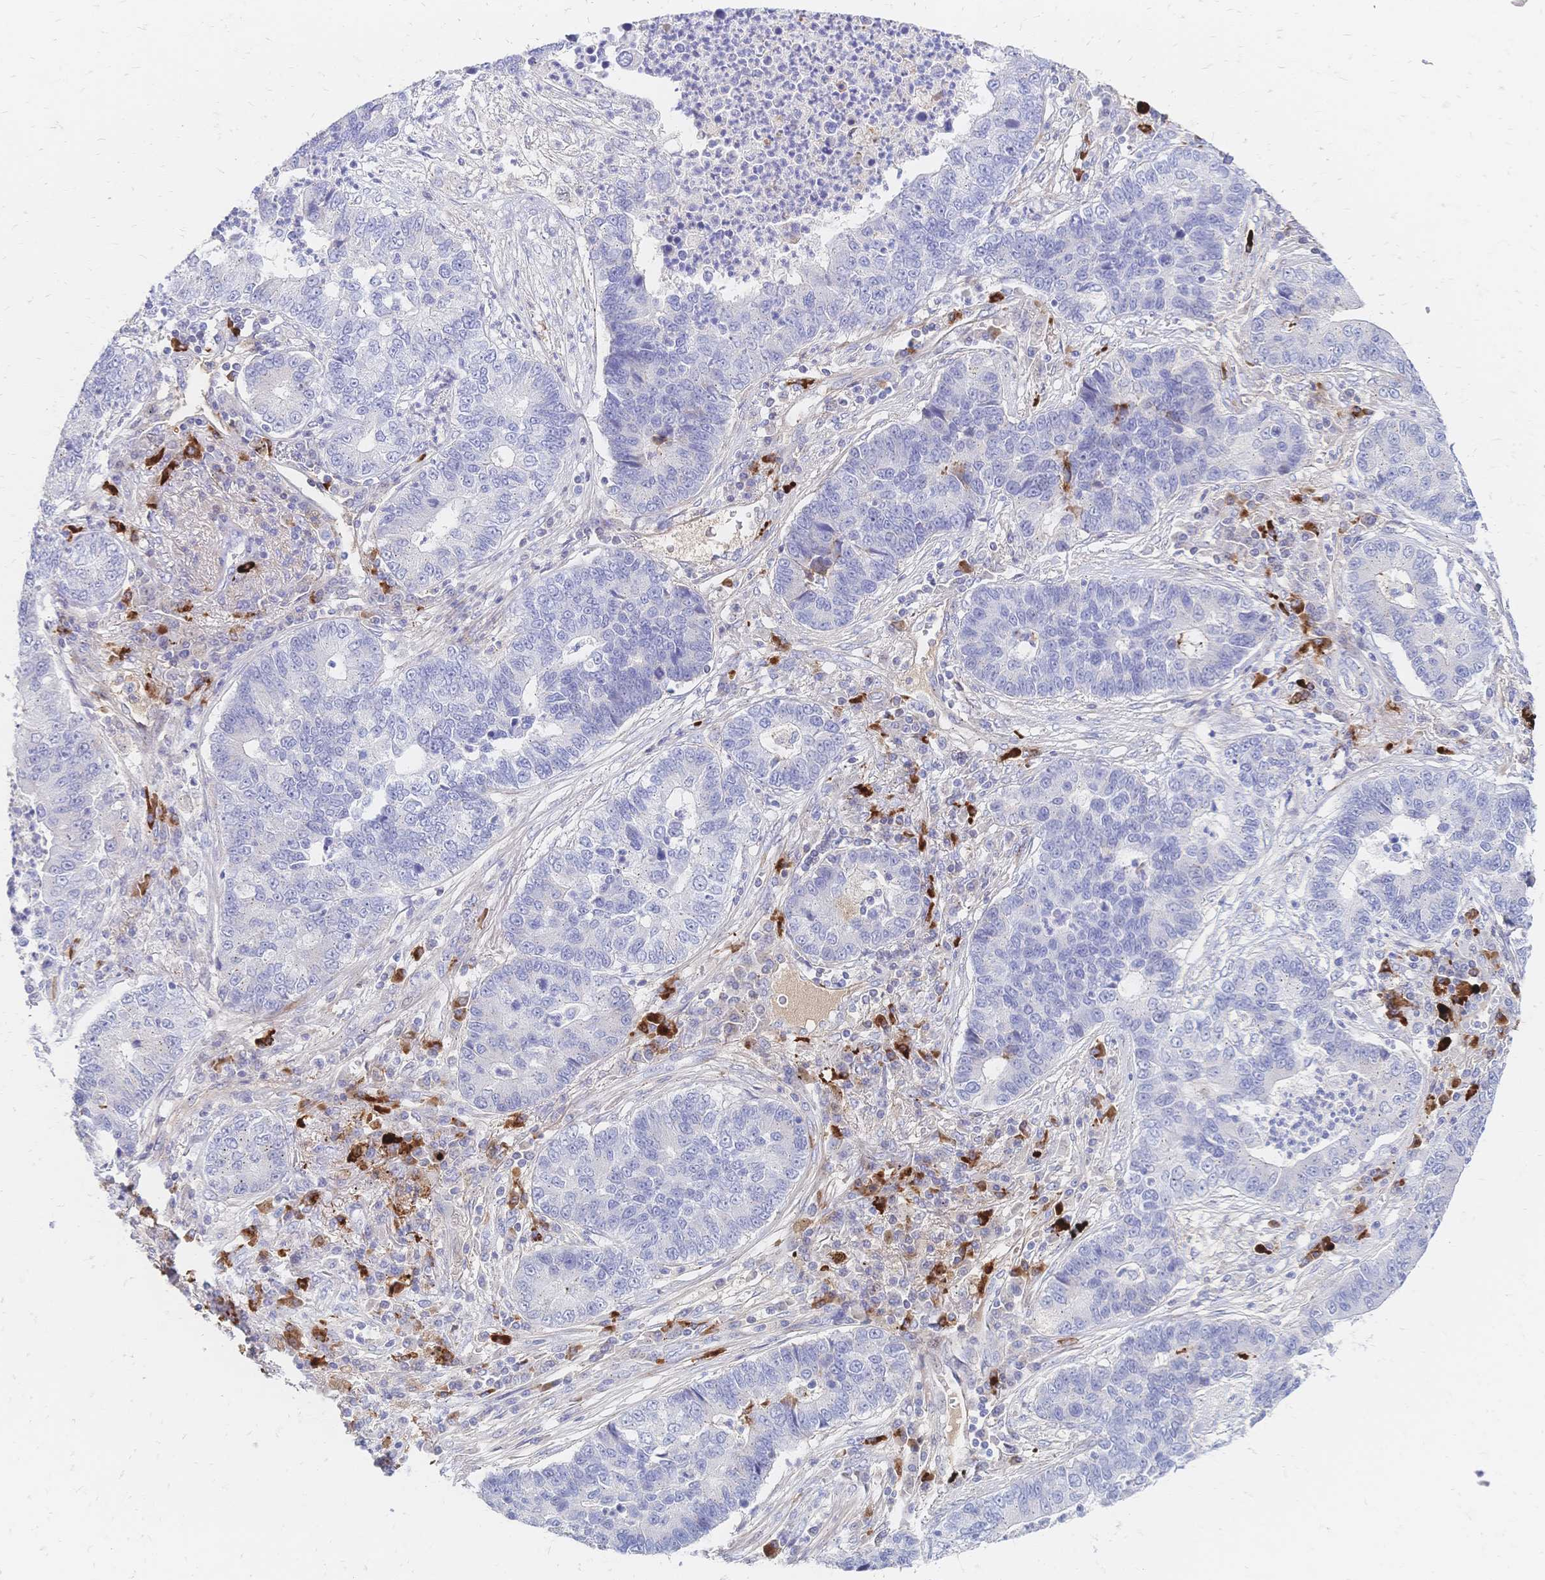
{"staining": {"intensity": "negative", "quantity": "none", "location": "none"}, "tissue": "lung cancer", "cell_type": "Tumor cells", "image_type": "cancer", "snomed": [{"axis": "morphology", "description": "Adenocarcinoma, NOS"}, {"axis": "topography", "description": "Lung"}], "caption": "The IHC image has no significant staining in tumor cells of lung cancer (adenocarcinoma) tissue. Nuclei are stained in blue.", "gene": "PSORS1C2", "patient": {"sex": "female", "age": 57}}